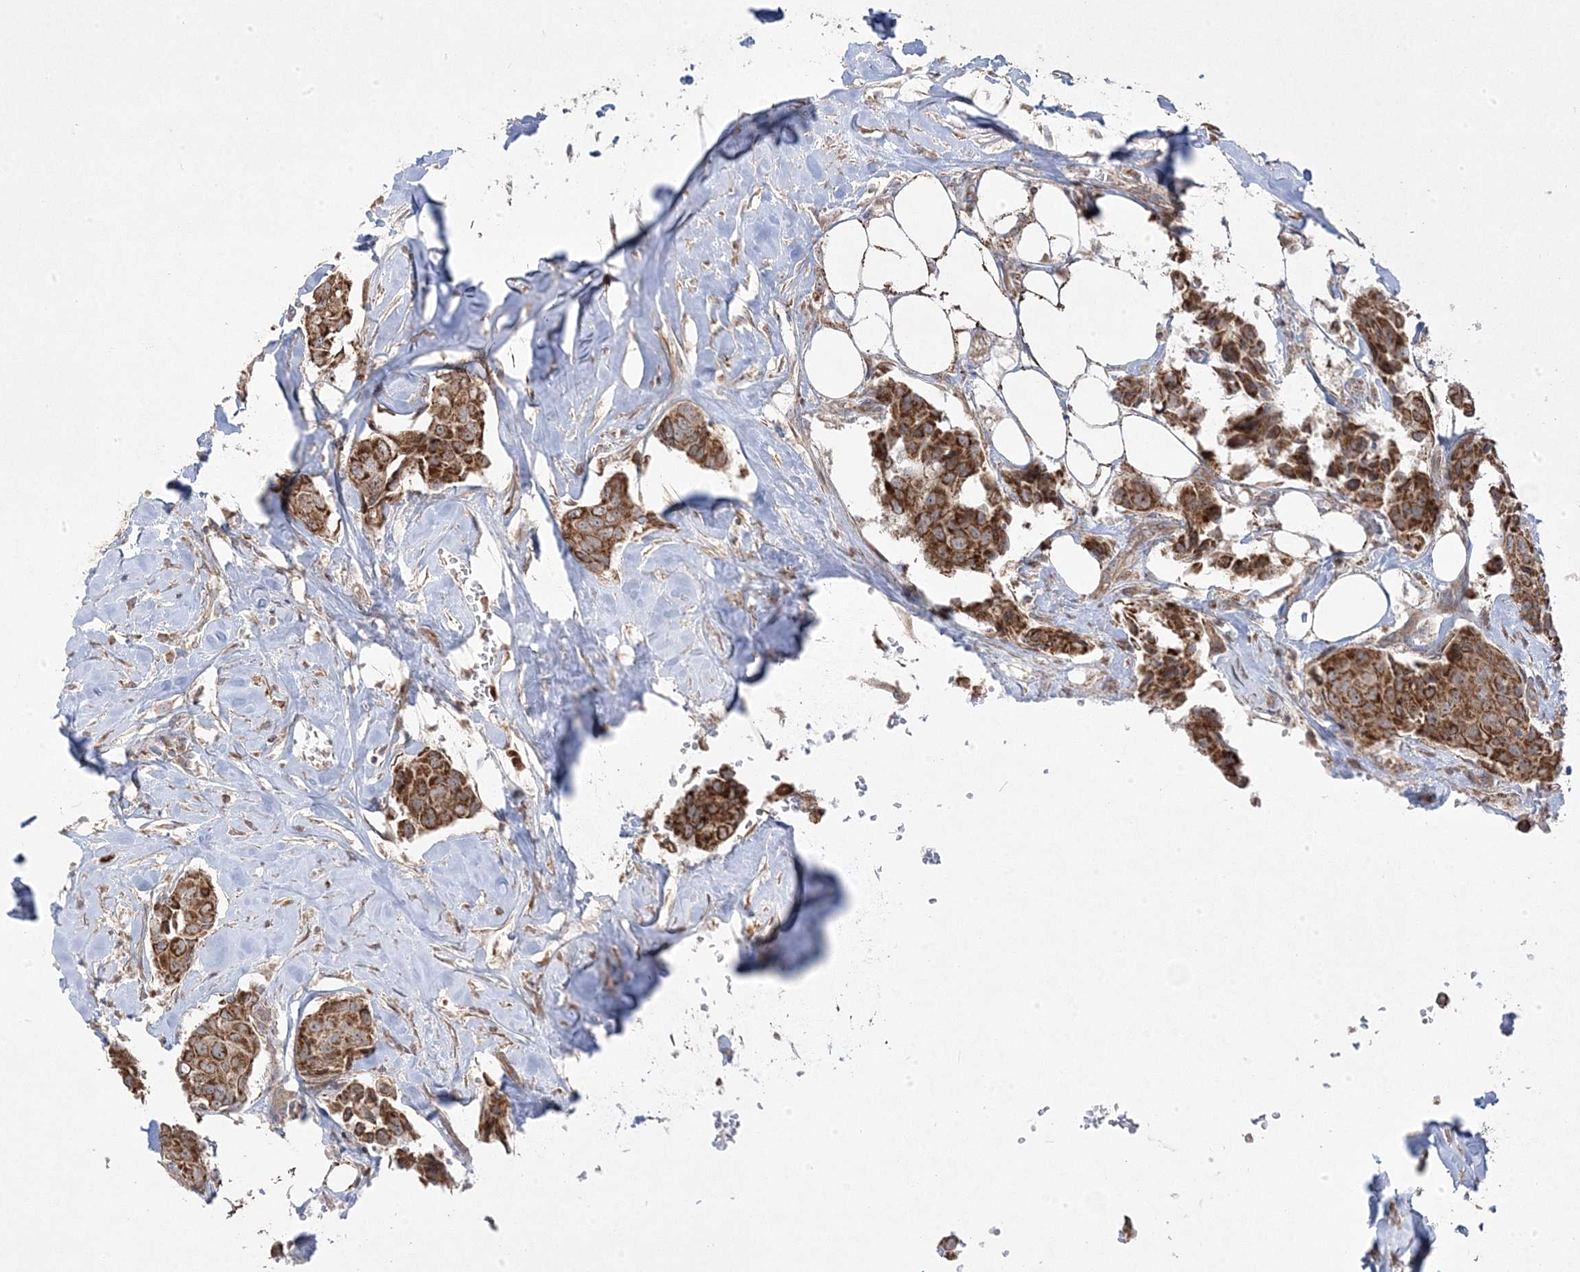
{"staining": {"intensity": "strong", "quantity": ">75%", "location": "cytoplasmic/membranous"}, "tissue": "breast cancer", "cell_type": "Tumor cells", "image_type": "cancer", "snomed": [{"axis": "morphology", "description": "Duct carcinoma"}, {"axis": "topography", "description": "Breast"}], "caption": "Breast infiltrating ductal carcinoma stained with a brown dye displays strong cytoplasmic/membranous positive staining in about >75% of tumor cells.", "gene": "CLUAP1", "patient": {"sex": "female", "age": 80}}